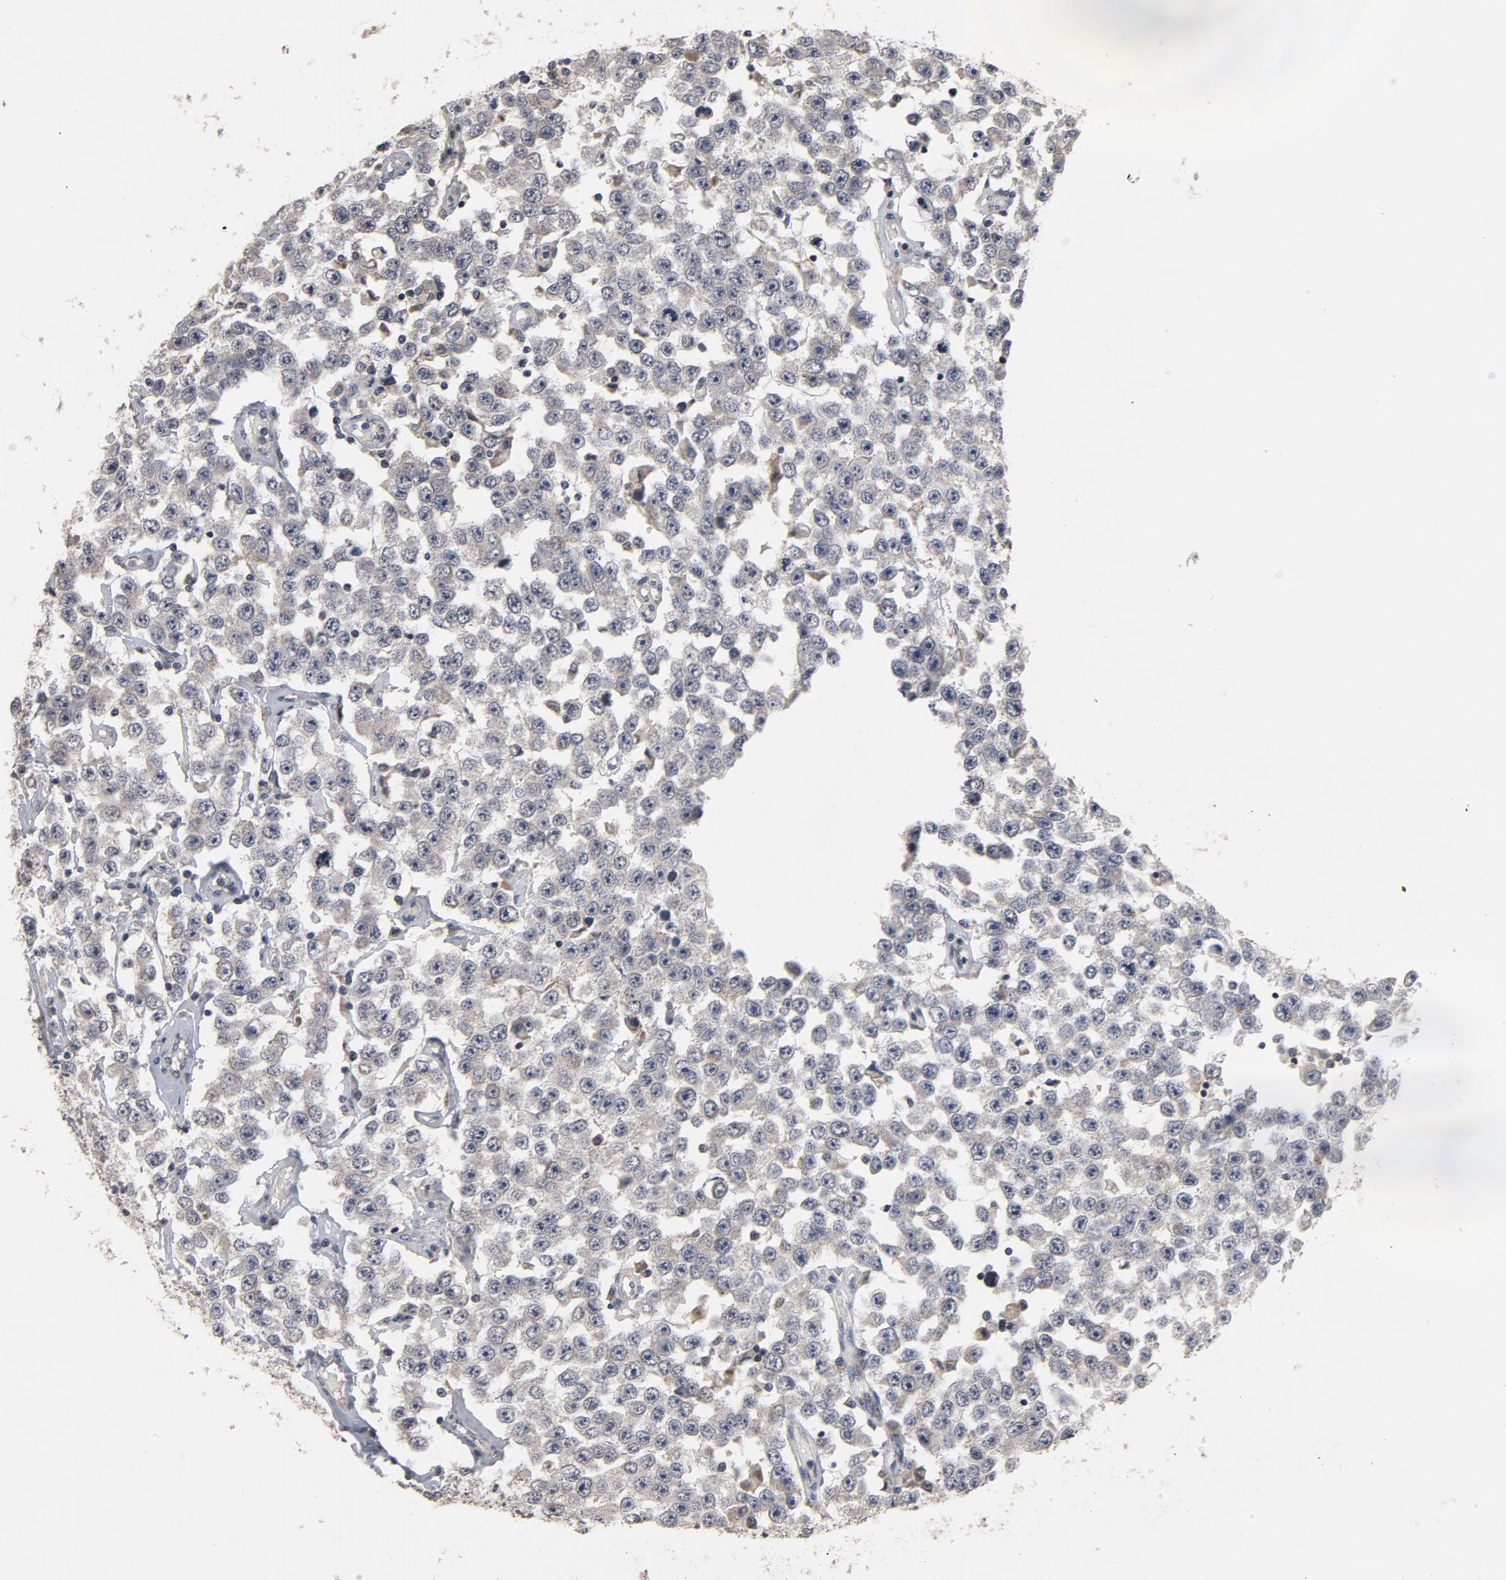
{"staining": {"intensity": "negative", "quantity": "none", "location": "none"}, "tissue": "testis cancer", "cell_type": "Tumor cells", "image_type": "cancer", "snomed": [{"axis": "morphology", "description": "Seminoma, NOS"}, {"axis": "topography", "description": "Testis"}], "caption": "Tumor cells show no significant protein staining in testis seminoma.", "gene": "PPP1R1B", "patient": {"sex": "male", "age": 52}}